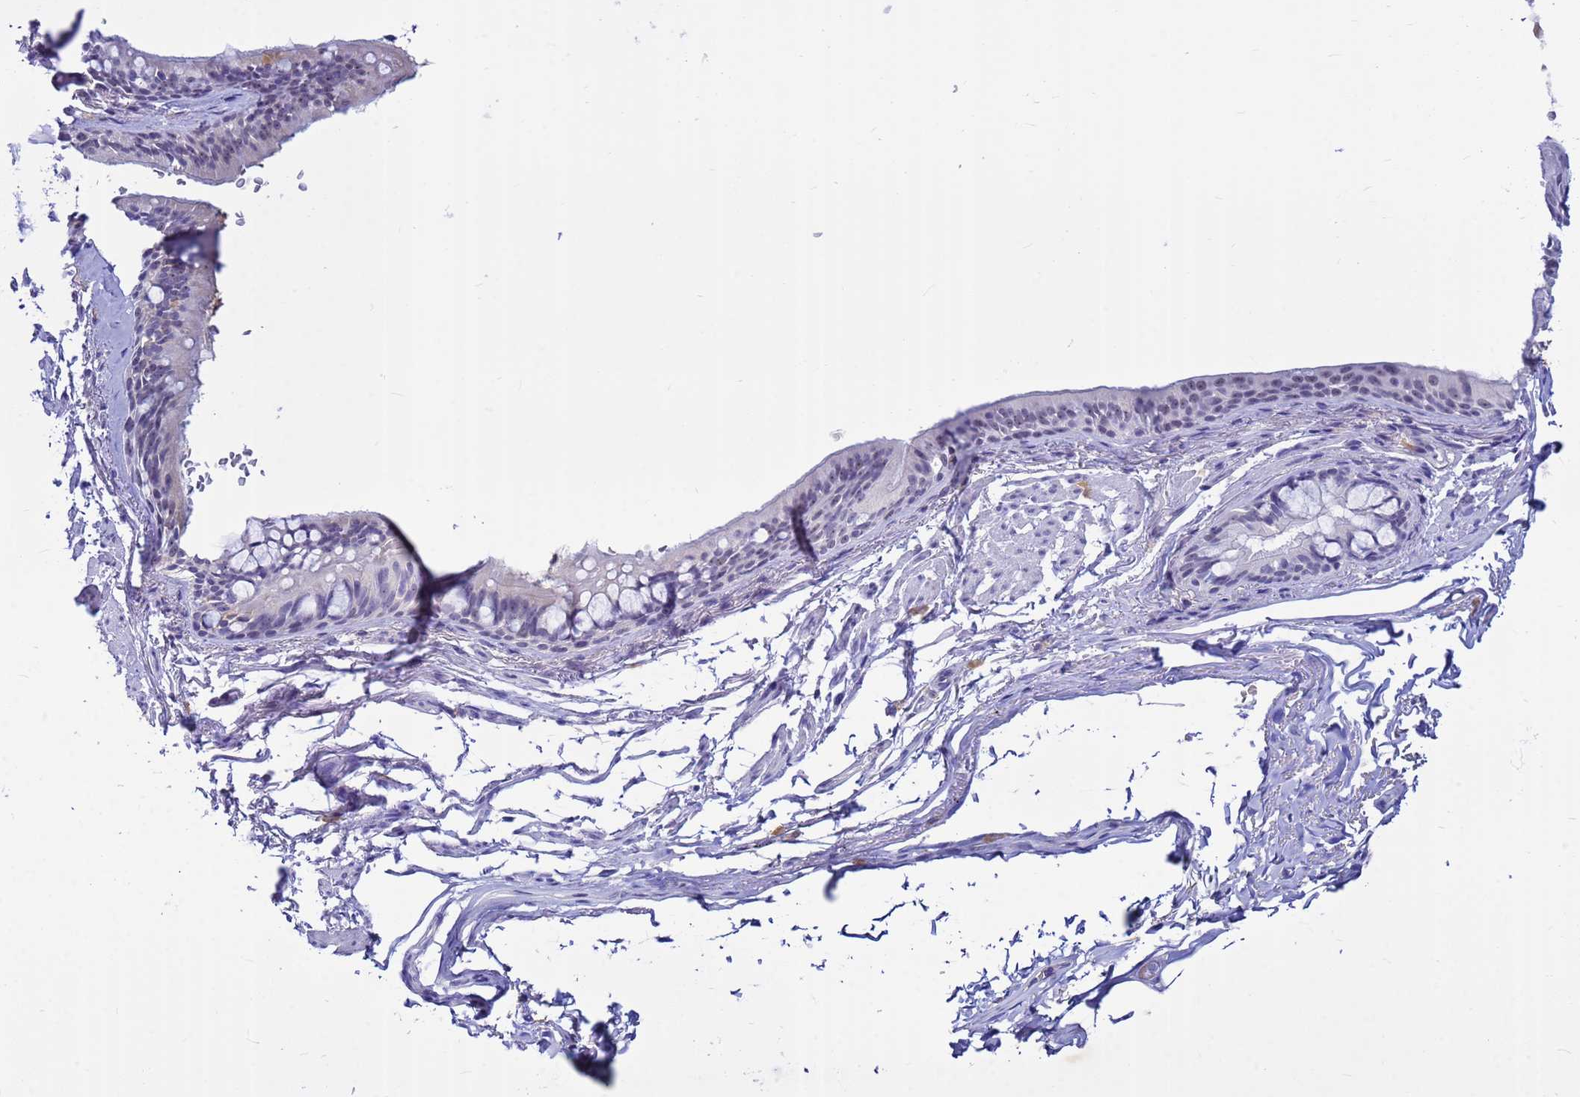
{"staining": {"intensity": "weak", "quantity": ">75%", "location": "nuclear"}, "tissue": "bronchus", "cell_type": "Respiratory epithelial cells", "image_type": "normal", "snomed": [{"axis": "morphology", "description": "Normal tissue, NOS"}, {"axis": "topography", "description": "Bronchus"}], "caption": "Brown immunohistochemical staining in normal bronchus displays weak nuclear positivity in about >75% of respiratory epithelial cells. The protein is stained brown, and the nuclei are stained in blue (DAB IHC with brightfield microscopy, high magnification).", "gene": "DMRTC2", "patient": {"sex": "male", "age": 70}}